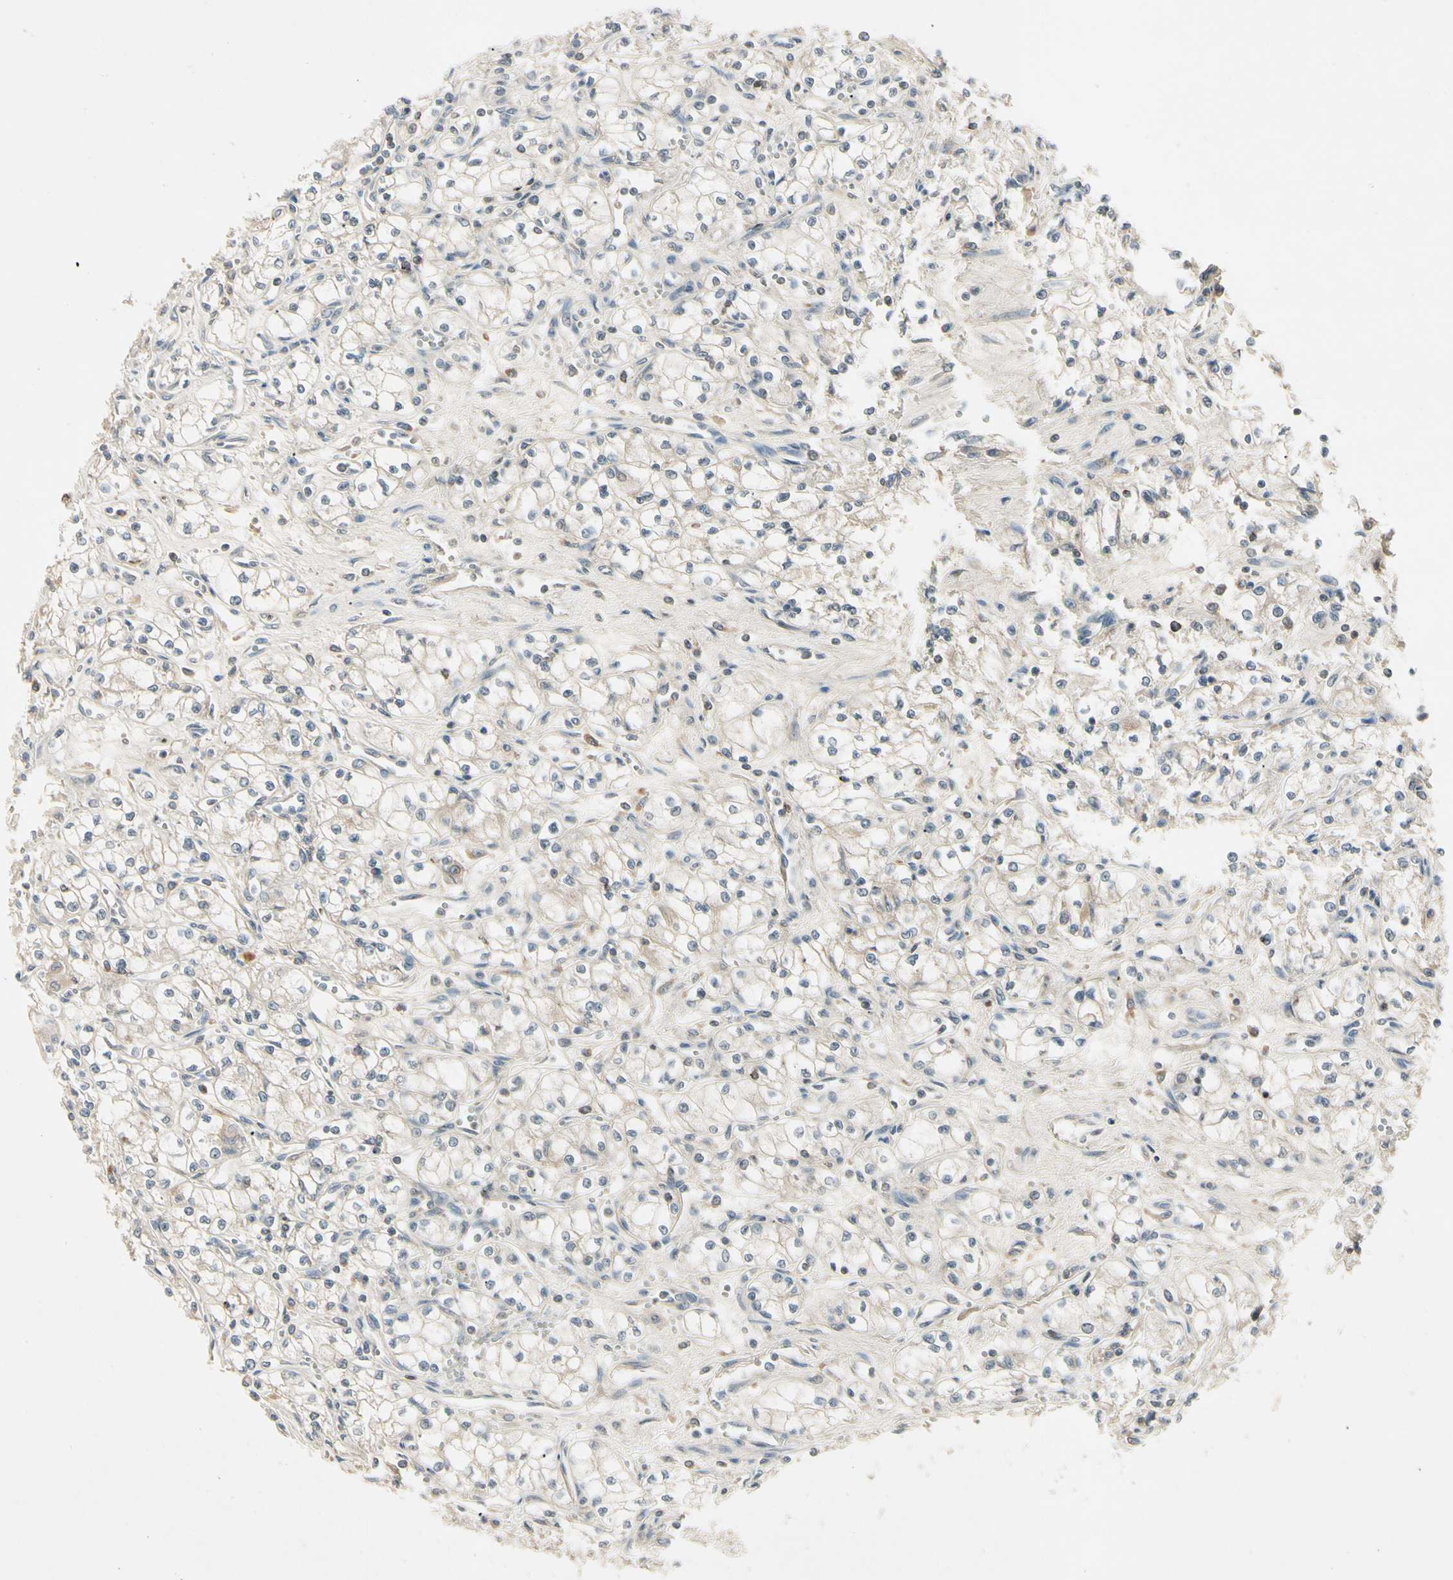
{"staining": {"intensity": "negative", "quantity": "none", "location": "none"}, "tissue": "renal cancer", "cell_type": "Tumor cells", "image_type": "cancer", "snomed": [{"axis": "morphology", "description": "Normal tissue, NOS"}, {"axis": "morphology", "description": "Adenocarcinoma, NOS"}, {"axis": "topography", "description": "Kidney"}], "caption": "Renal cancer (adenocarcinoma) was stained to show a protein in brown. There is no significant positivity in tumor cells. (Stains: DAB (3,3'-diaminobenzidine) immunohistochemistry (IHC) with hematoxylin counter stain, Microscopy: brightfield microscopy at high magnification).", "gene": "CCL4", "patient": {"sex": "male", "age": 59}}